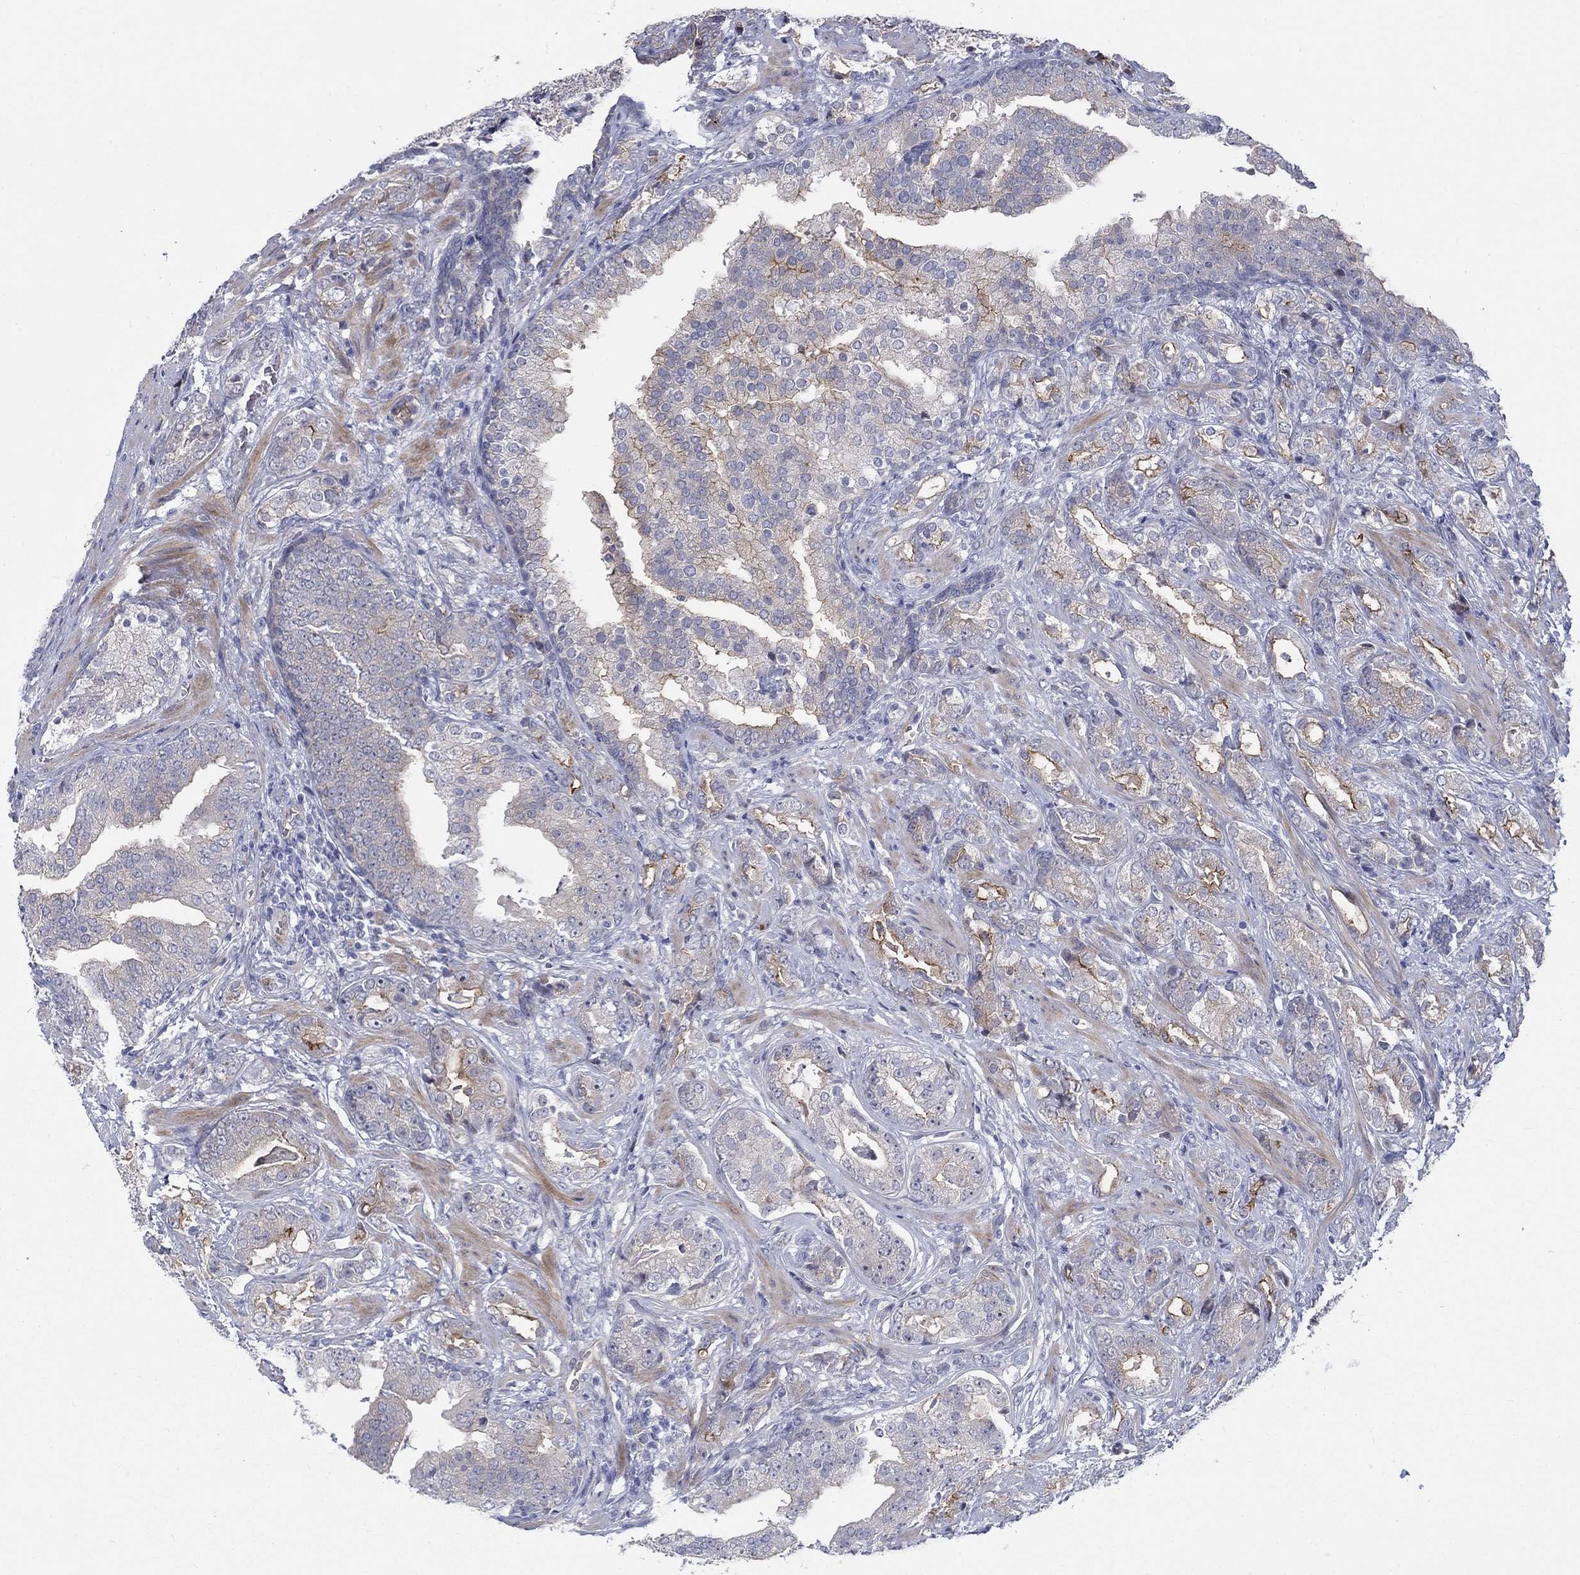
{"staining": {"intensity": "strong", "quantity": "<25%", "location": "cytoplasmic/membranous"}, "tissue": "prostate cancer", "cell_type": "Tumor cells", "image_type": "cancer", "snomed": [{"axis": "morphology", "description": "Adenocarcinoma, NOS"}, {"axis": "topography", "description": "Prostate"}], "caption": "Immunohistochemistry (IHC) (DAB) staining of prostate adenocarcinoma reveals strong cytoplasmic/membranous protein positivity in about <25% of tumor cells.", "gene": "SLC1A1", "patient": {"sex": "male", "age": 57}}